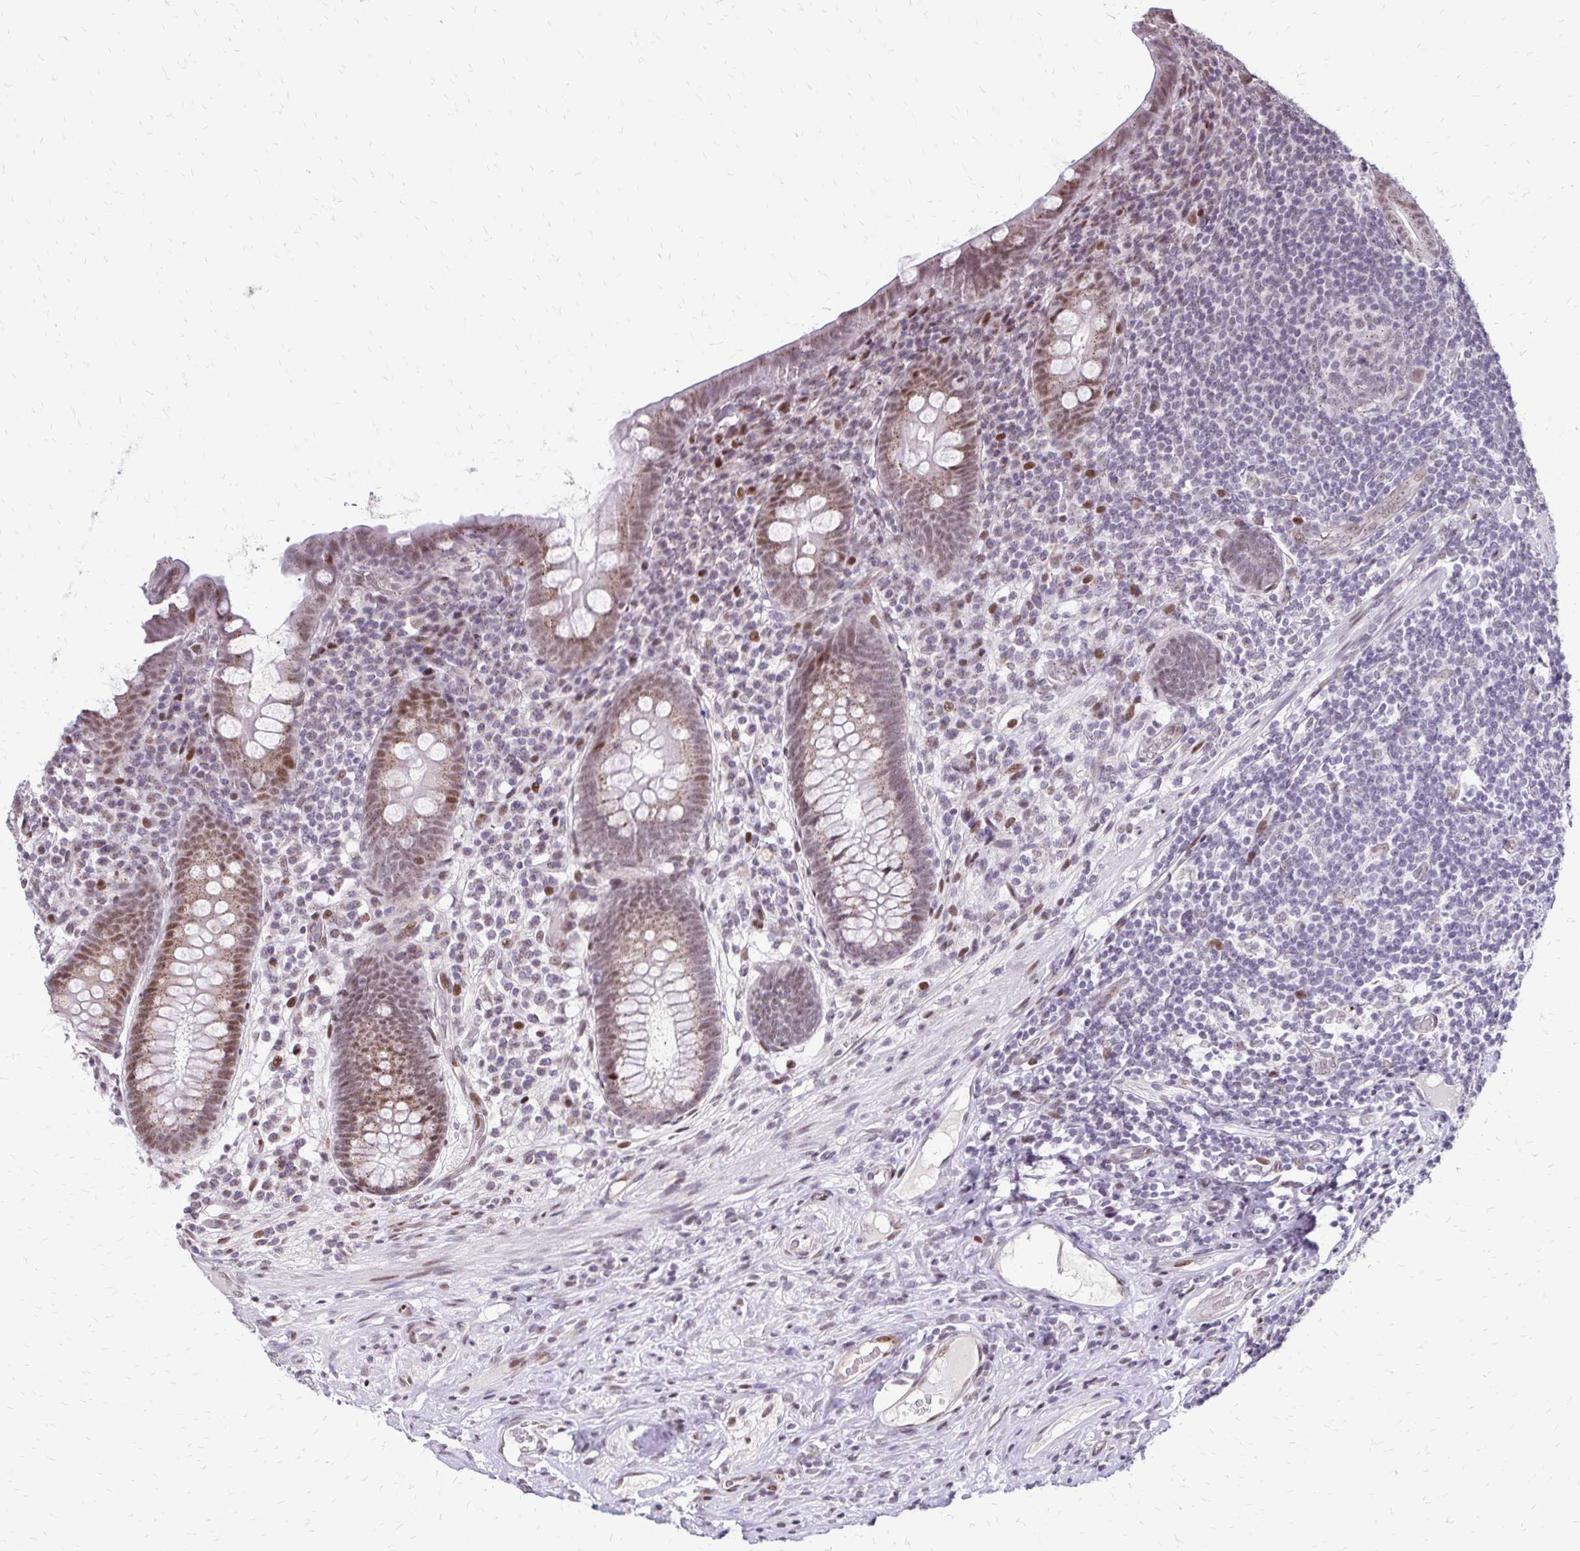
{"staining": {"intensity": "weak", "quantity": ">75%", "location": "cytoplasmic/membranous,nuclear"}, "tissue": "appendix", "cell_type": "Glandular cells", "image_type": "normal", "snomed": [{"axis": "morphology", "description": "Normal tissue, NOS"}, {"axis": "topography", "description": "Appendix"}], "caption": "Weak cytoplasmic/membranous,nuclear positivity for a protein is present in about >75% of glandular cells of benign appendix using IHC.", "gene": "TOB1", "patient": {"sex": "male", "age": 71}}